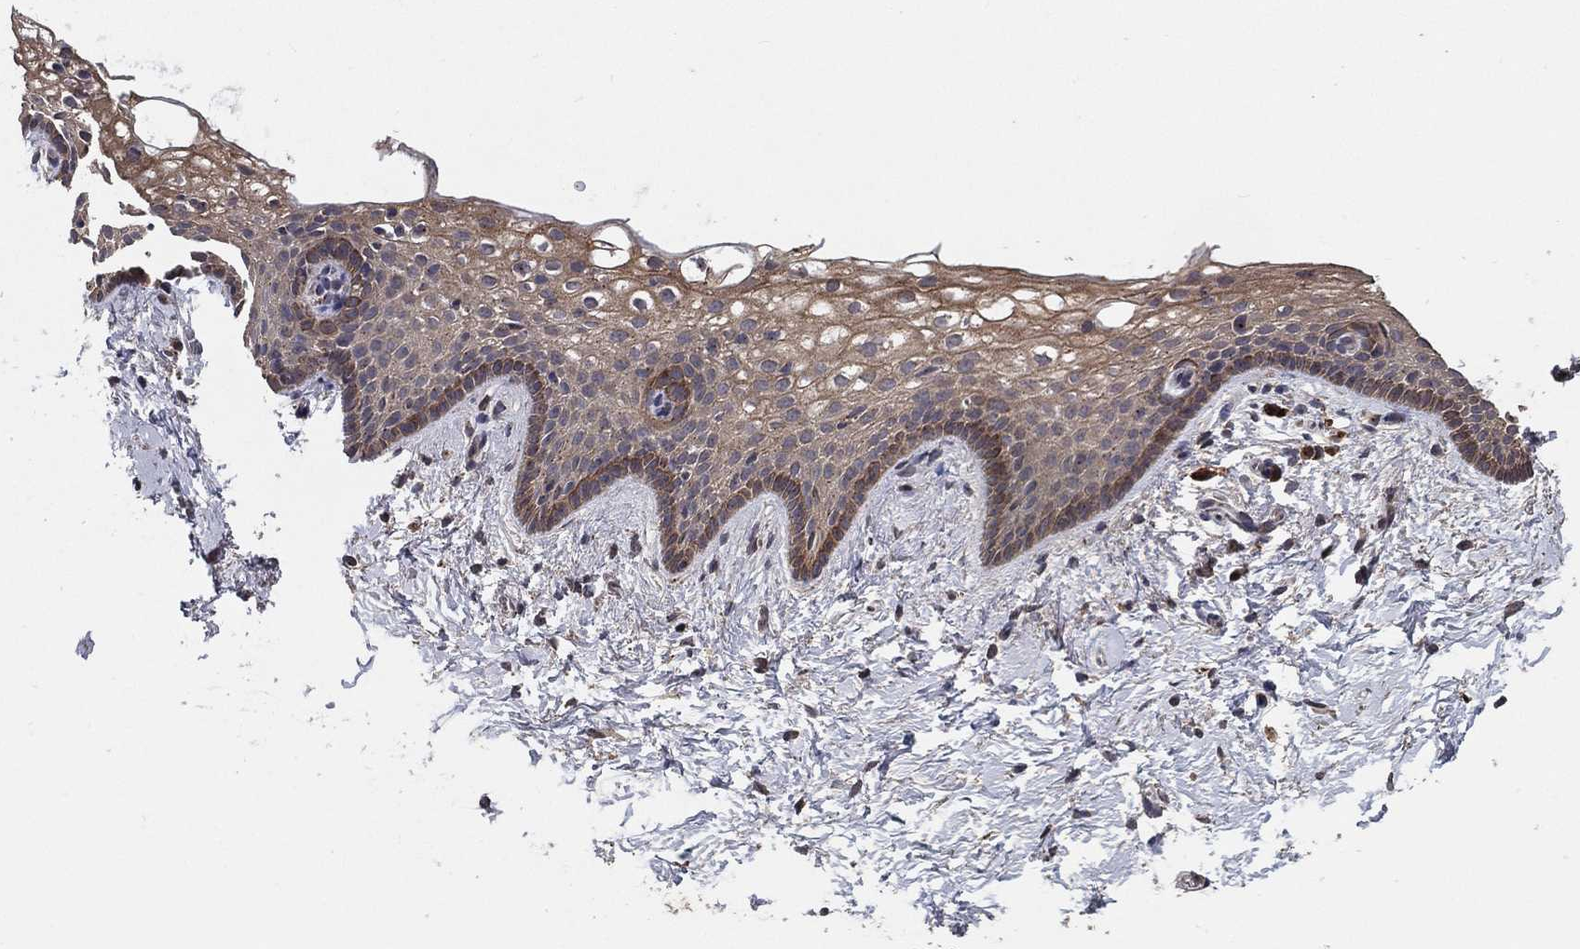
{"staining": {"intensity": "moderate", "quantity": "<25%", "location": "cytoplasmic/membranous"}, "tissue": "vagina", "cell_type": "Squamous epithelial cells", "image_type": "normal", "snomed": [{"axis": "morphology", "description": "Normal tissue, NOS"}, {"axis": "topography", "description": "Vagina"}], "caption": "Squamous epithelial cells demonstrate low levels of moderate cytoplasmic/membranous staining in approximately <25% of cells in unremarkable vagina. Using DAB (3,3'-diaminobenzidine) (brown) and hematoxylin (blue) stains, captured at high magnification using brightfield microscopy.", "gene": "PCNT", "patient": {"sex": "female", "age": 61}}